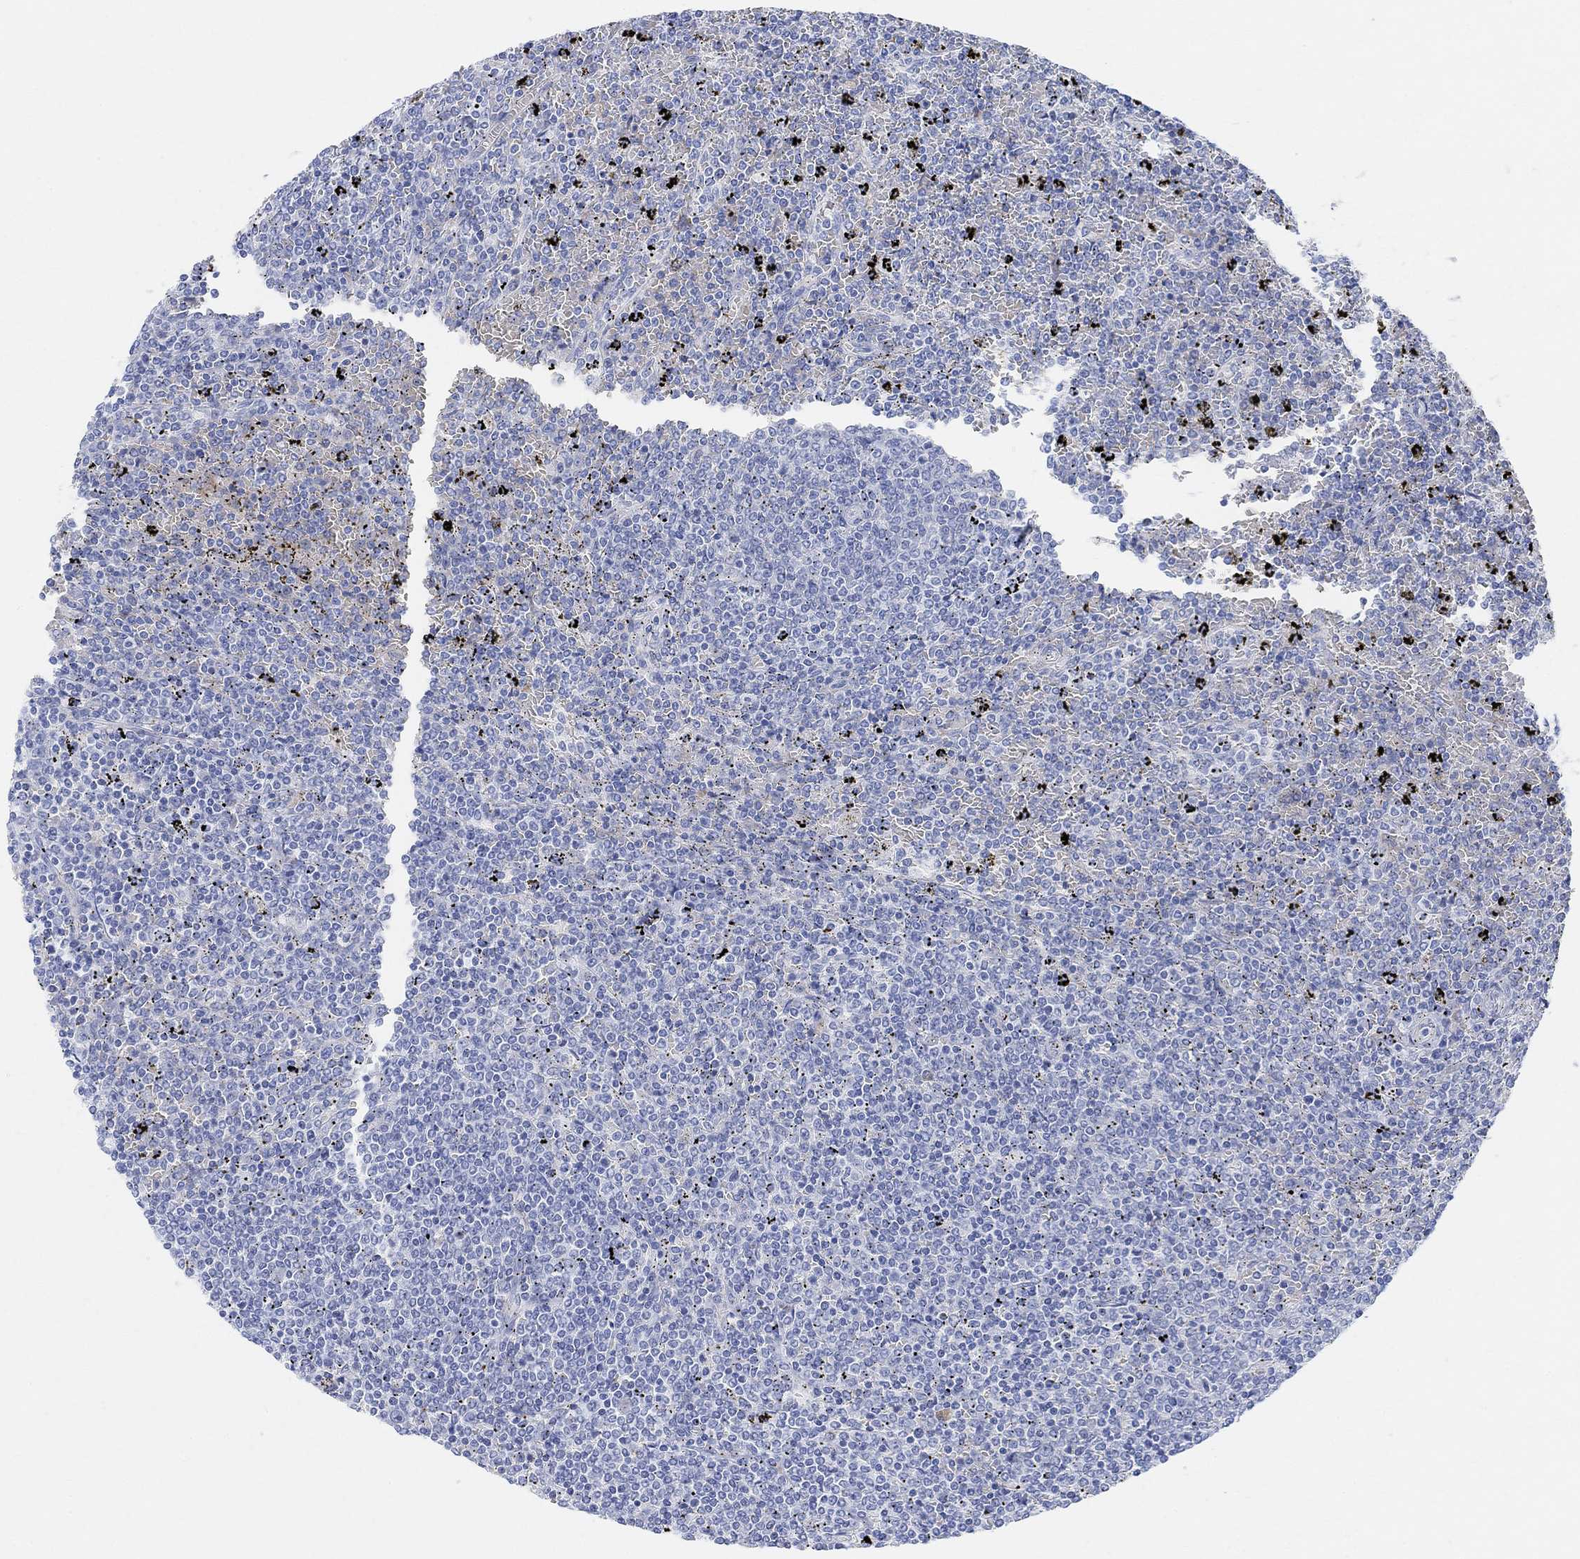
{"staining": {"intensity": "negative", "quantity": "none", "location": "none"}, "tissue": "lymphoma", "cell_type": "Tumor cells", "image_type": "cancer", "snomed": [{"axis": "morphology", "description": "Malignant lymphoma, non-Hodgkin's type, Low grade"}, {"axis": "topography", "description": "Spleen"}], "caption": "Immunohistochemistry (IHC) of human lymphoma exhibits no expression in tumor cells.", "gene": "RETNLB", "patient": {"sex": "female", "age": 77}}